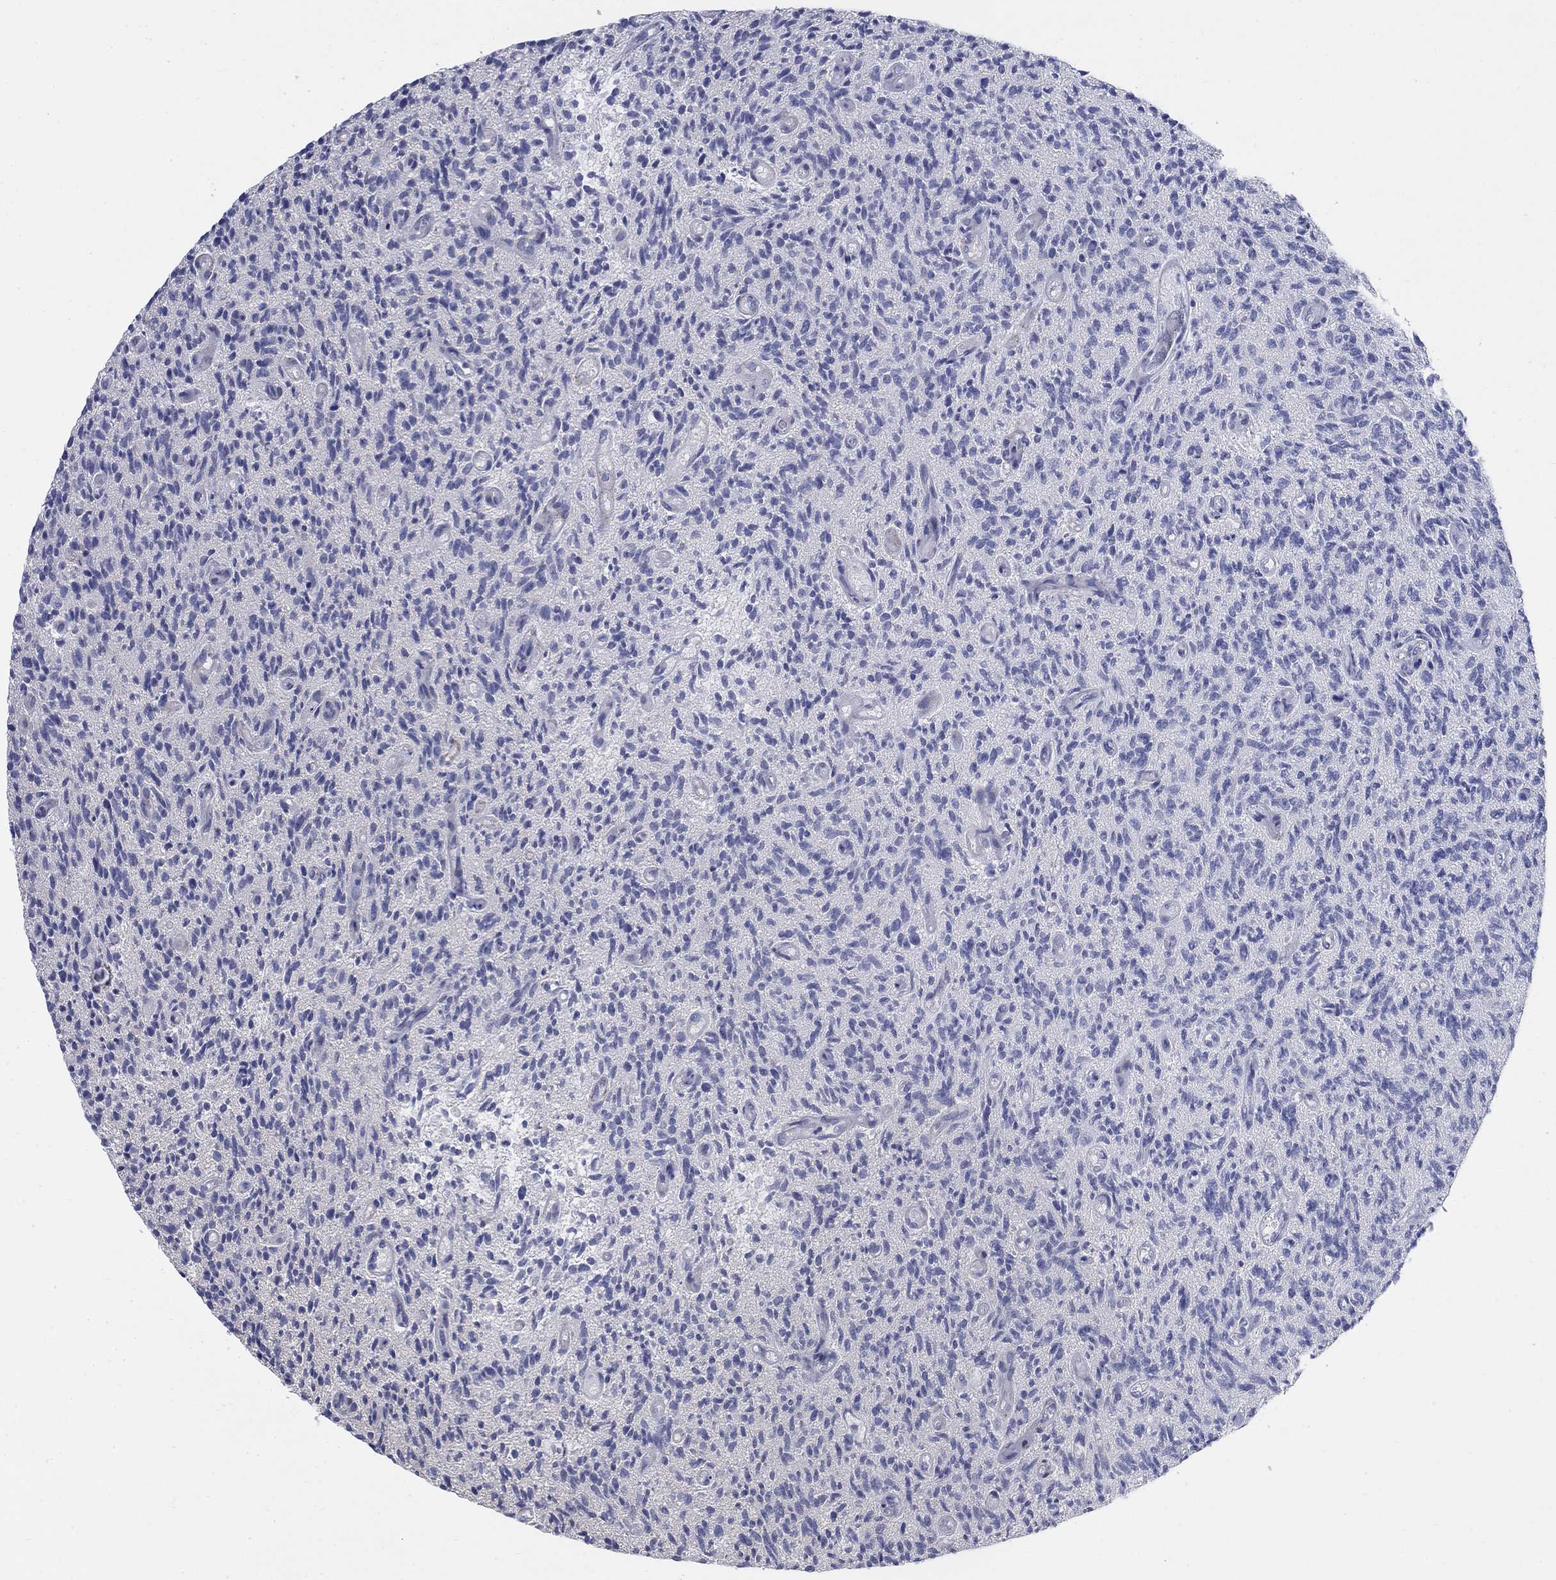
{"staining": {"intensity": "negative", "quantity": "none", "location": "none"}, "tissue": "glioma", "cell_type": "Tumor cells", "image_type": "cancer", "snomed": [{"axis": "morphology", "description": "Glioma, malignant, High grade"}, {"axis": "topography", "description": "Brain"}], "caption": "Immunohistochemistry (IHC) of glioma demonstrates no staining in tumor cells.", "gene": "MYO3A", "patient": {"sex": "male", "age": 64}}